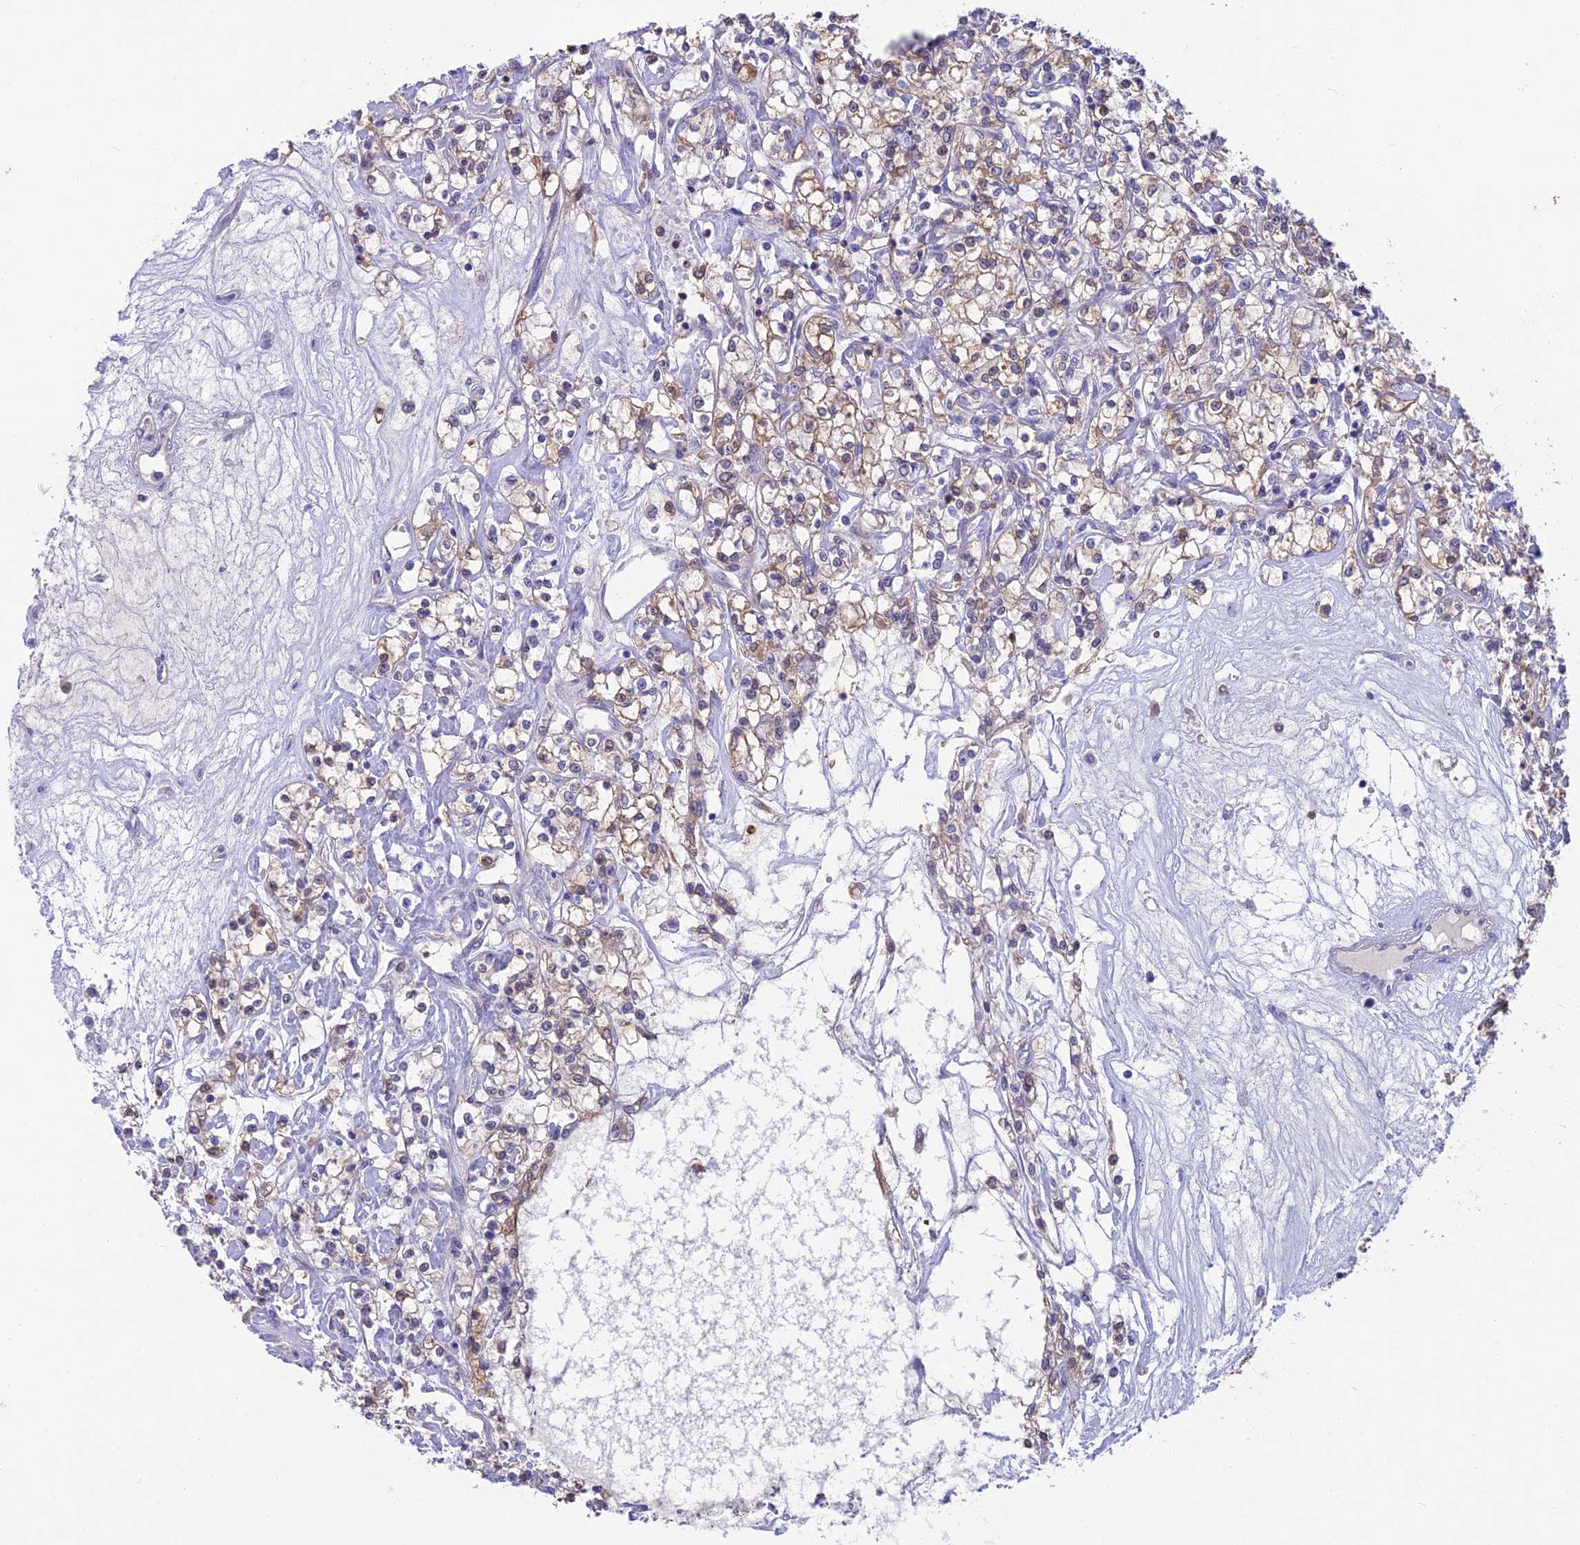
{"staining": {"intensity": "weak", "quantity": ">75%", "location": "cytoplasmic/membranous"}, "tissue": "renal cancer", "cell_type": "Tumor cells", "image_type": "cancer", "snomed": [{"axis": "morphology", "description": "Adenocarcinoma, NOS"}, {"axis": "topography", "description": "Kidney"}], "caption": "There is low levels of weak cytoplasmic/membranous expression in tumor cells of renal cancer (adenocarcinoma), as demonstrated by immunohistochemical staining (brown color).", "gene": "SNAP91", "patient": {"sex": "female", "age": 59}}